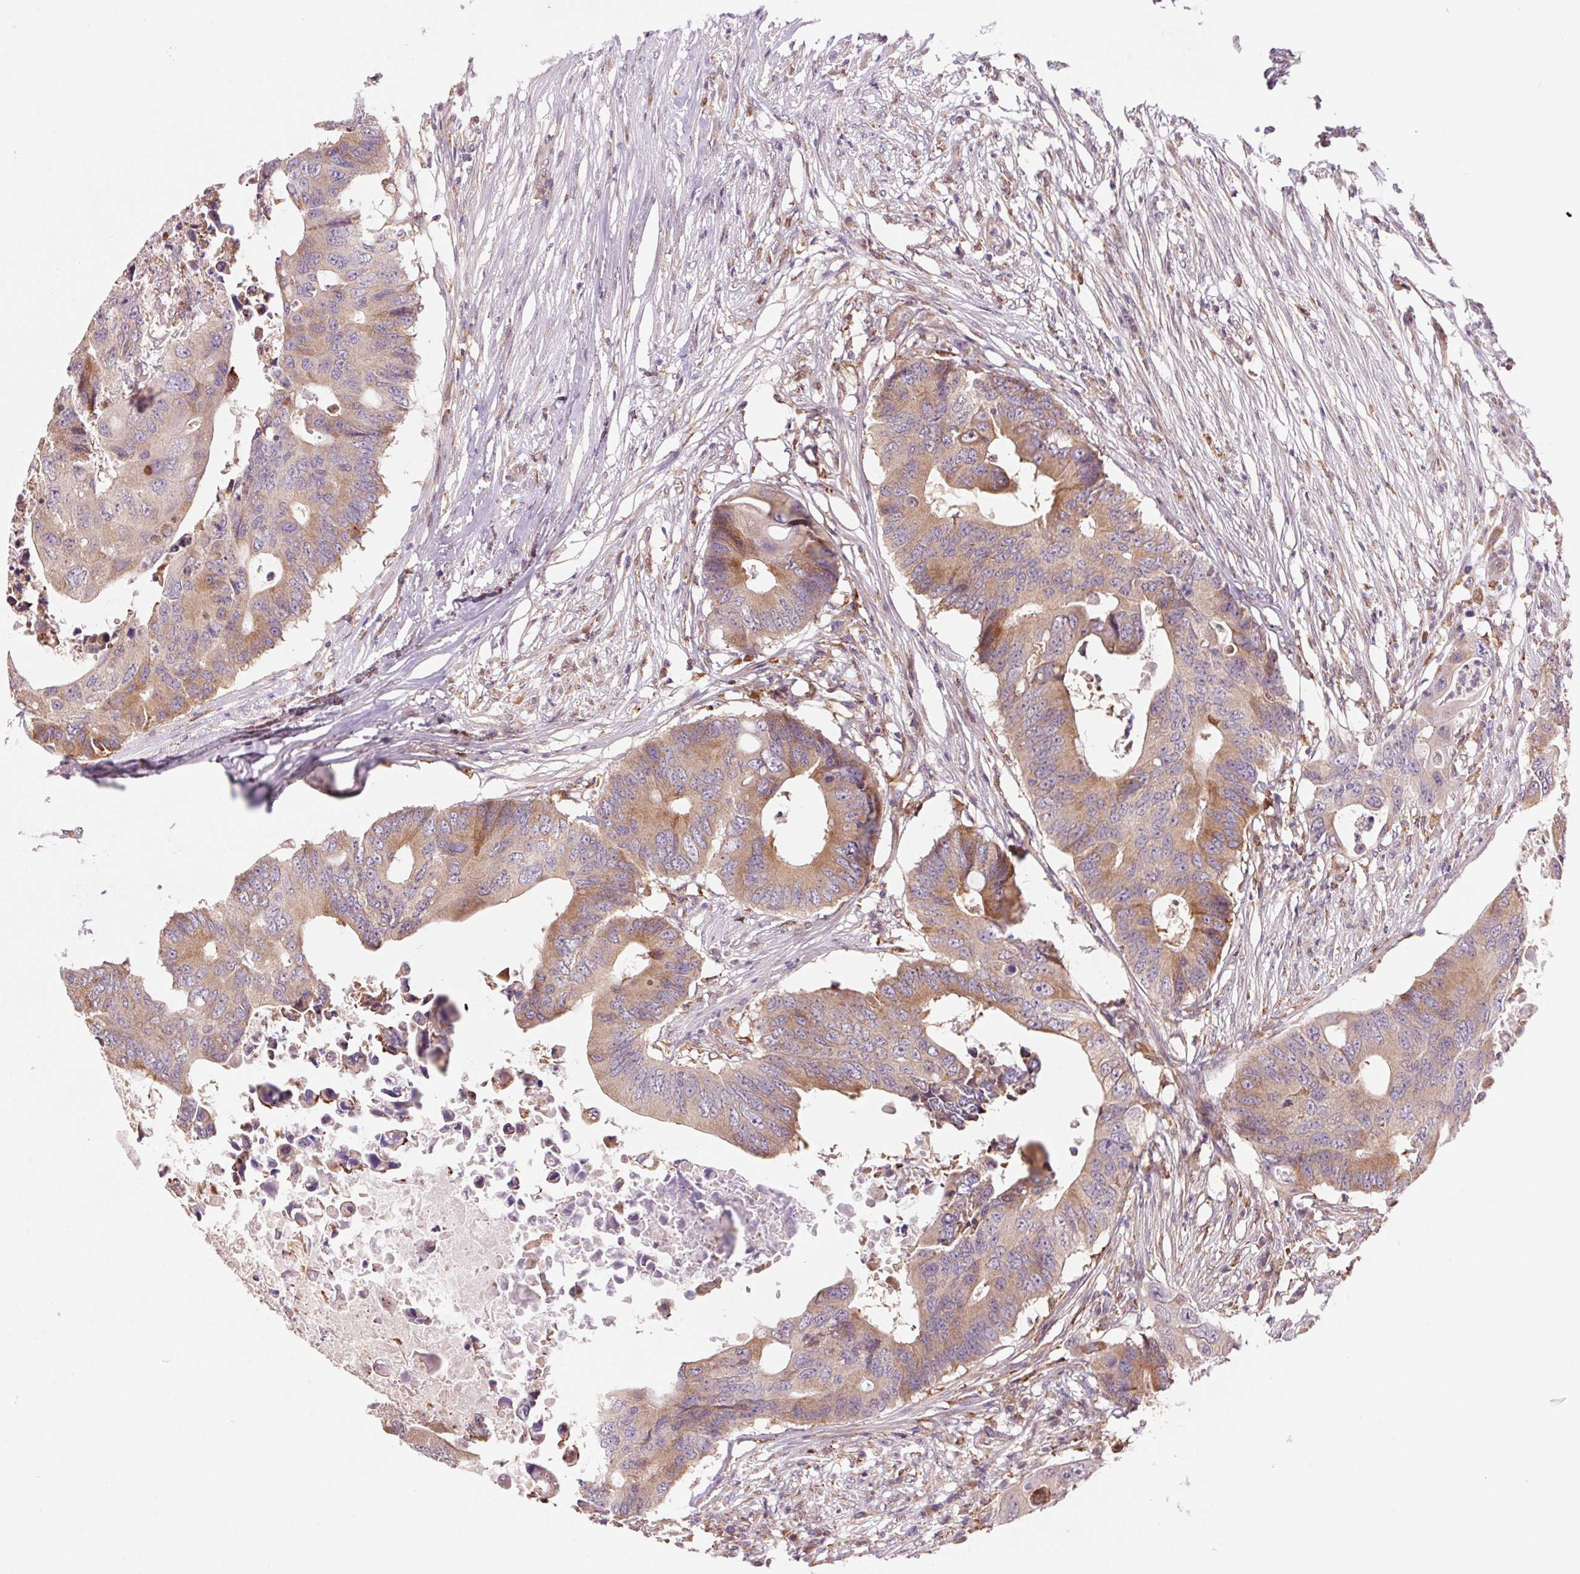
{"staining": {"intensity": "moderate", "quantity": ">75%", "location": "cytoplasmic/membranous"}, "tissue": "colorectal cancer", "cell_type": "Tumor cells", "image_type": "cancer", "snomed": [{"axis": "morphology", "description": "Adenocarcinoma, NOS"}, {"axis": "topography", "description": "Colon"}], "caption": "Immunohistochemical staining of human adenocarcinoma (colorectal) shows medium levels of moderate cytoplasmic/membranous protein expression in about >75% of tumor cells.", "gene": "KLHL20", "patient": {"sex": "male", "age": 71}}